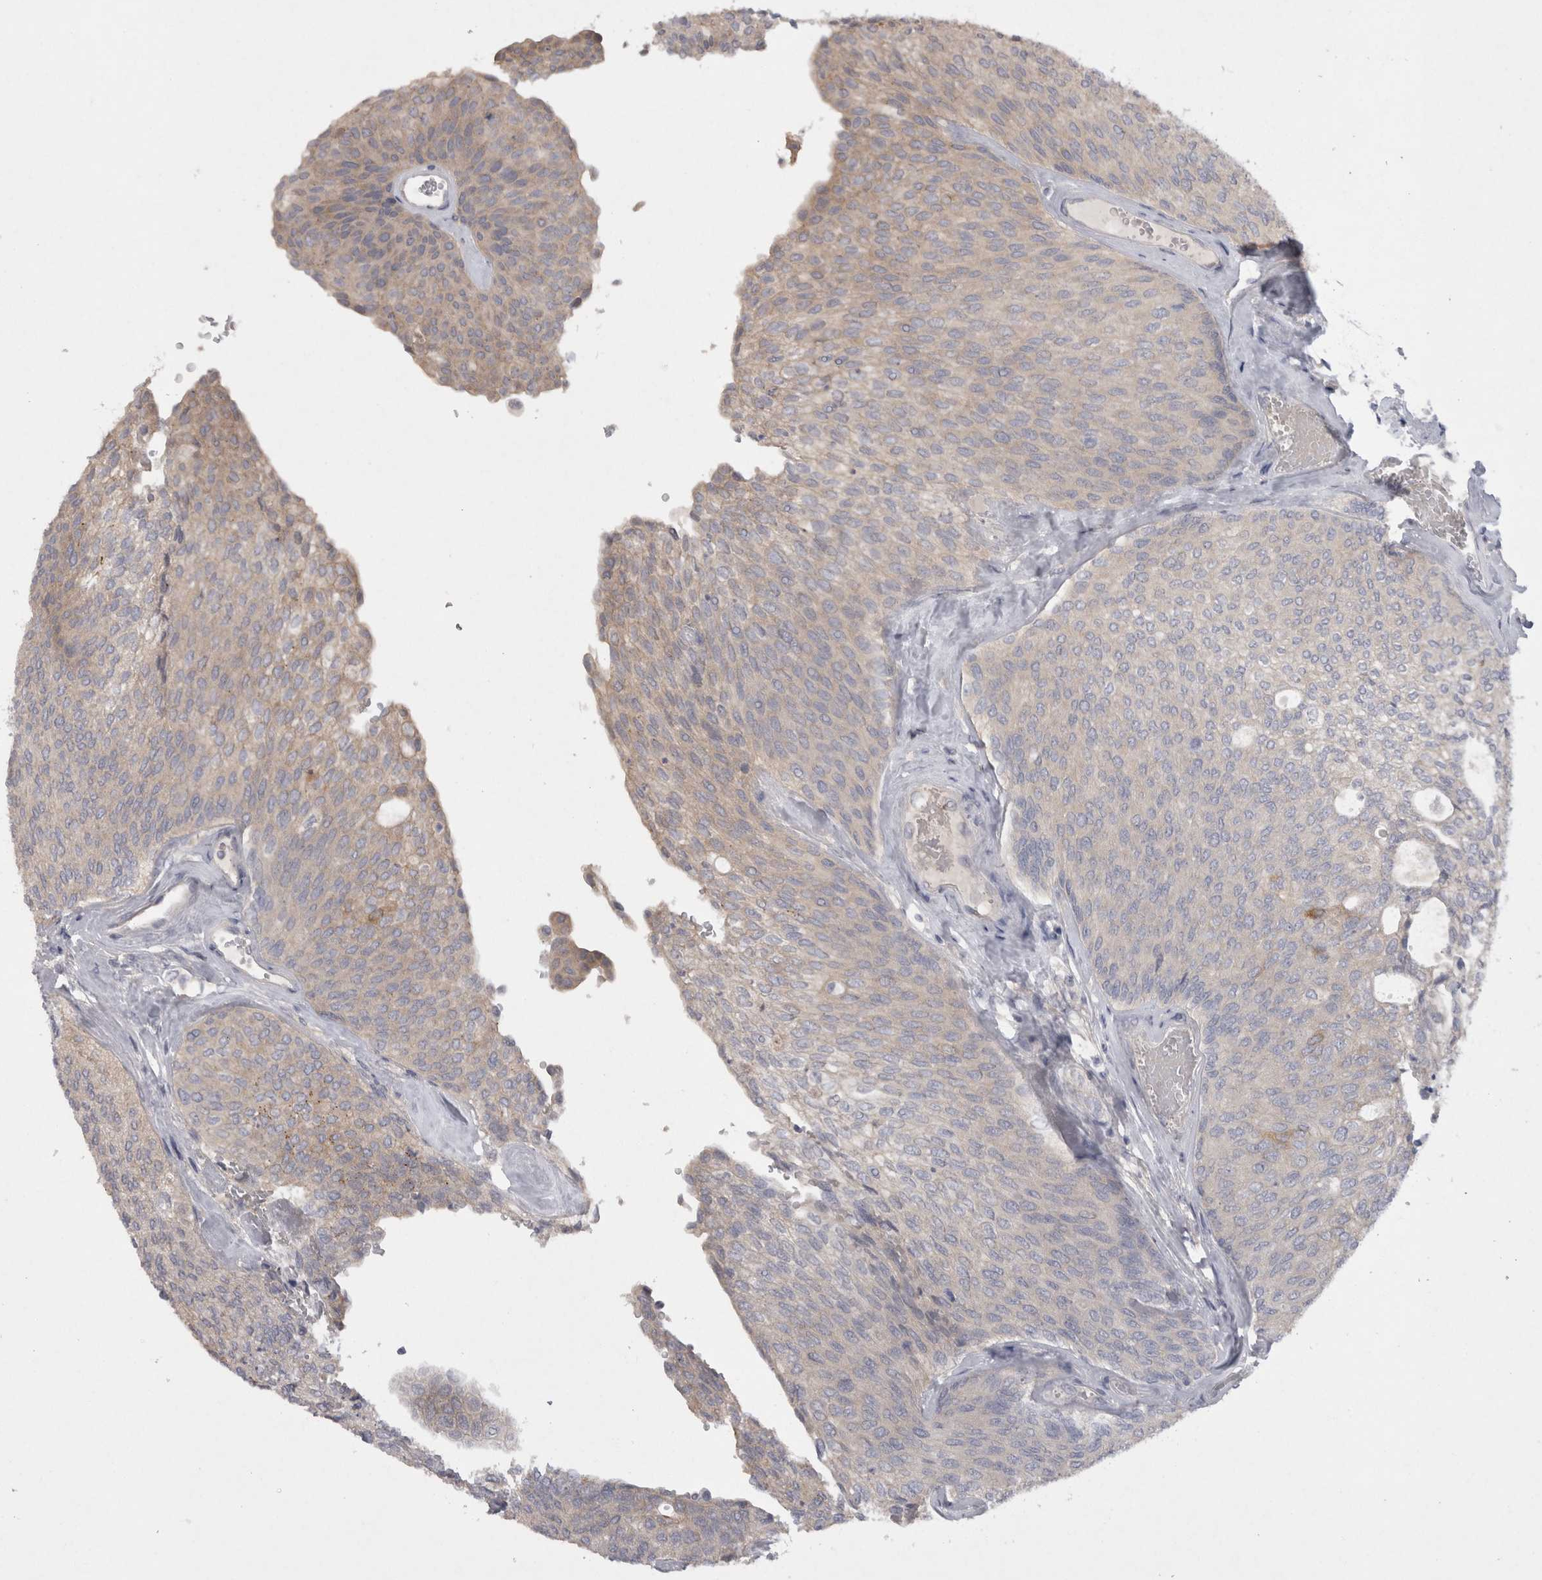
{"staining": {"intensity": "weak", "quantity": "<25%", "location": "cytoplasmic/membranous"}, "tissue": "urothelial cancer", "cell_type": "Tumor cells", "image_type": "cancer", "snomed": [{"axis": "morphology", "description": "Urothelial carcinoma, Low grade"}, {"axis": "topography", "description": "Urinary bladder"}], "caption": "A histopathology image of human urothelial cancer is negative for staining in tumor cells.", "gene": "LRRC40", "patient": {"sex": "female", "age": 79}}